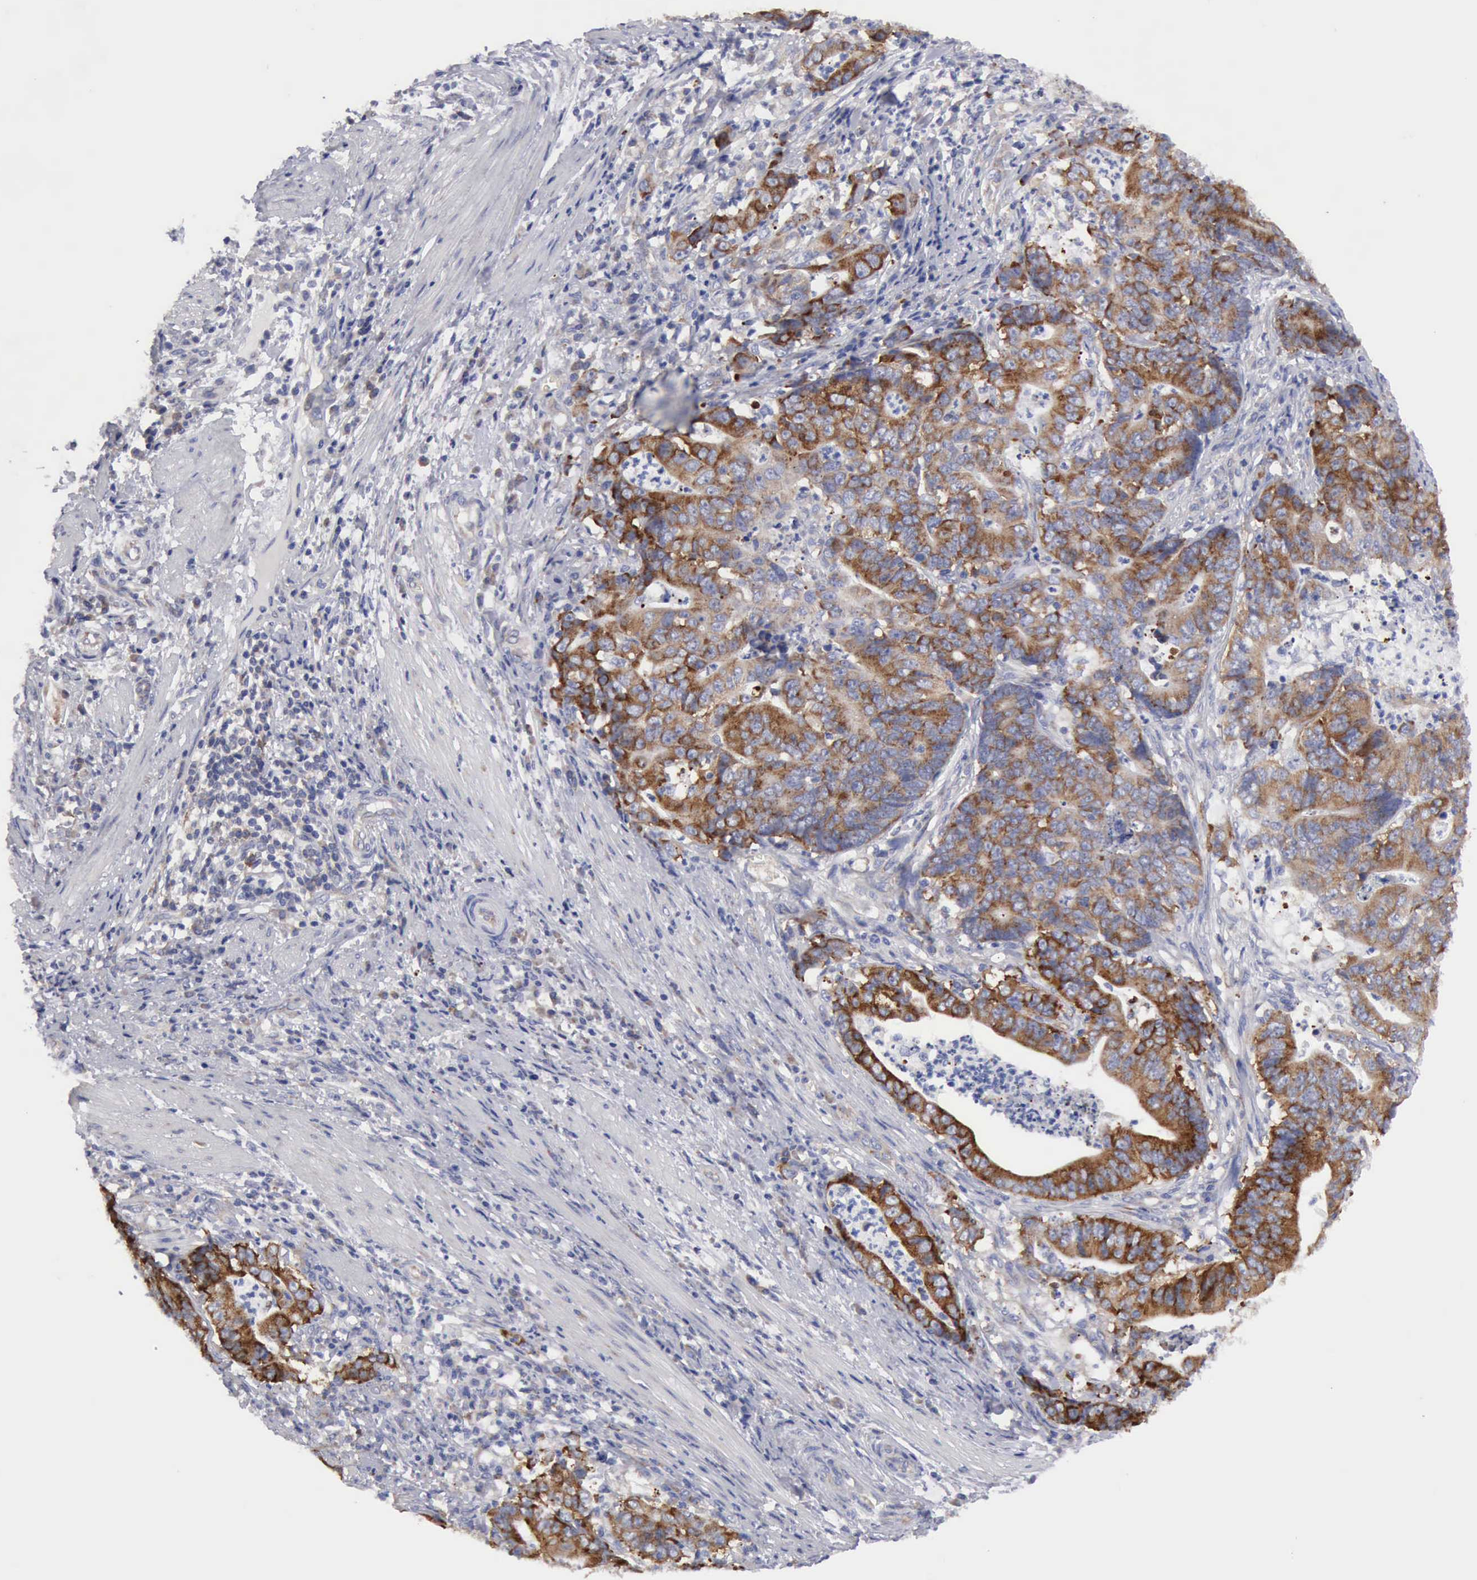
{"staining": {"intensity": "strong", "quantity": "25%-75%", "location": "cytoplasmic/membranous"}, "tissue": "stomach cancer", "cell_type": "Tumor cells", "image_type": "cancer", "snomed": [{"axis": "morphology", "description": "Adenocarcinoma, NOS"}, {"axis": "topography", "description": "Stomach, lower"}], "caption": "Strong cytoplasmic/membranous positivity for a protein is appreciated in approximately 25%-75% of tumor cells of stomach adenocarcinoma using immunohistochemistry.", "gene": "TXLNG", "patient": {"sex": "female", "age": 86}}